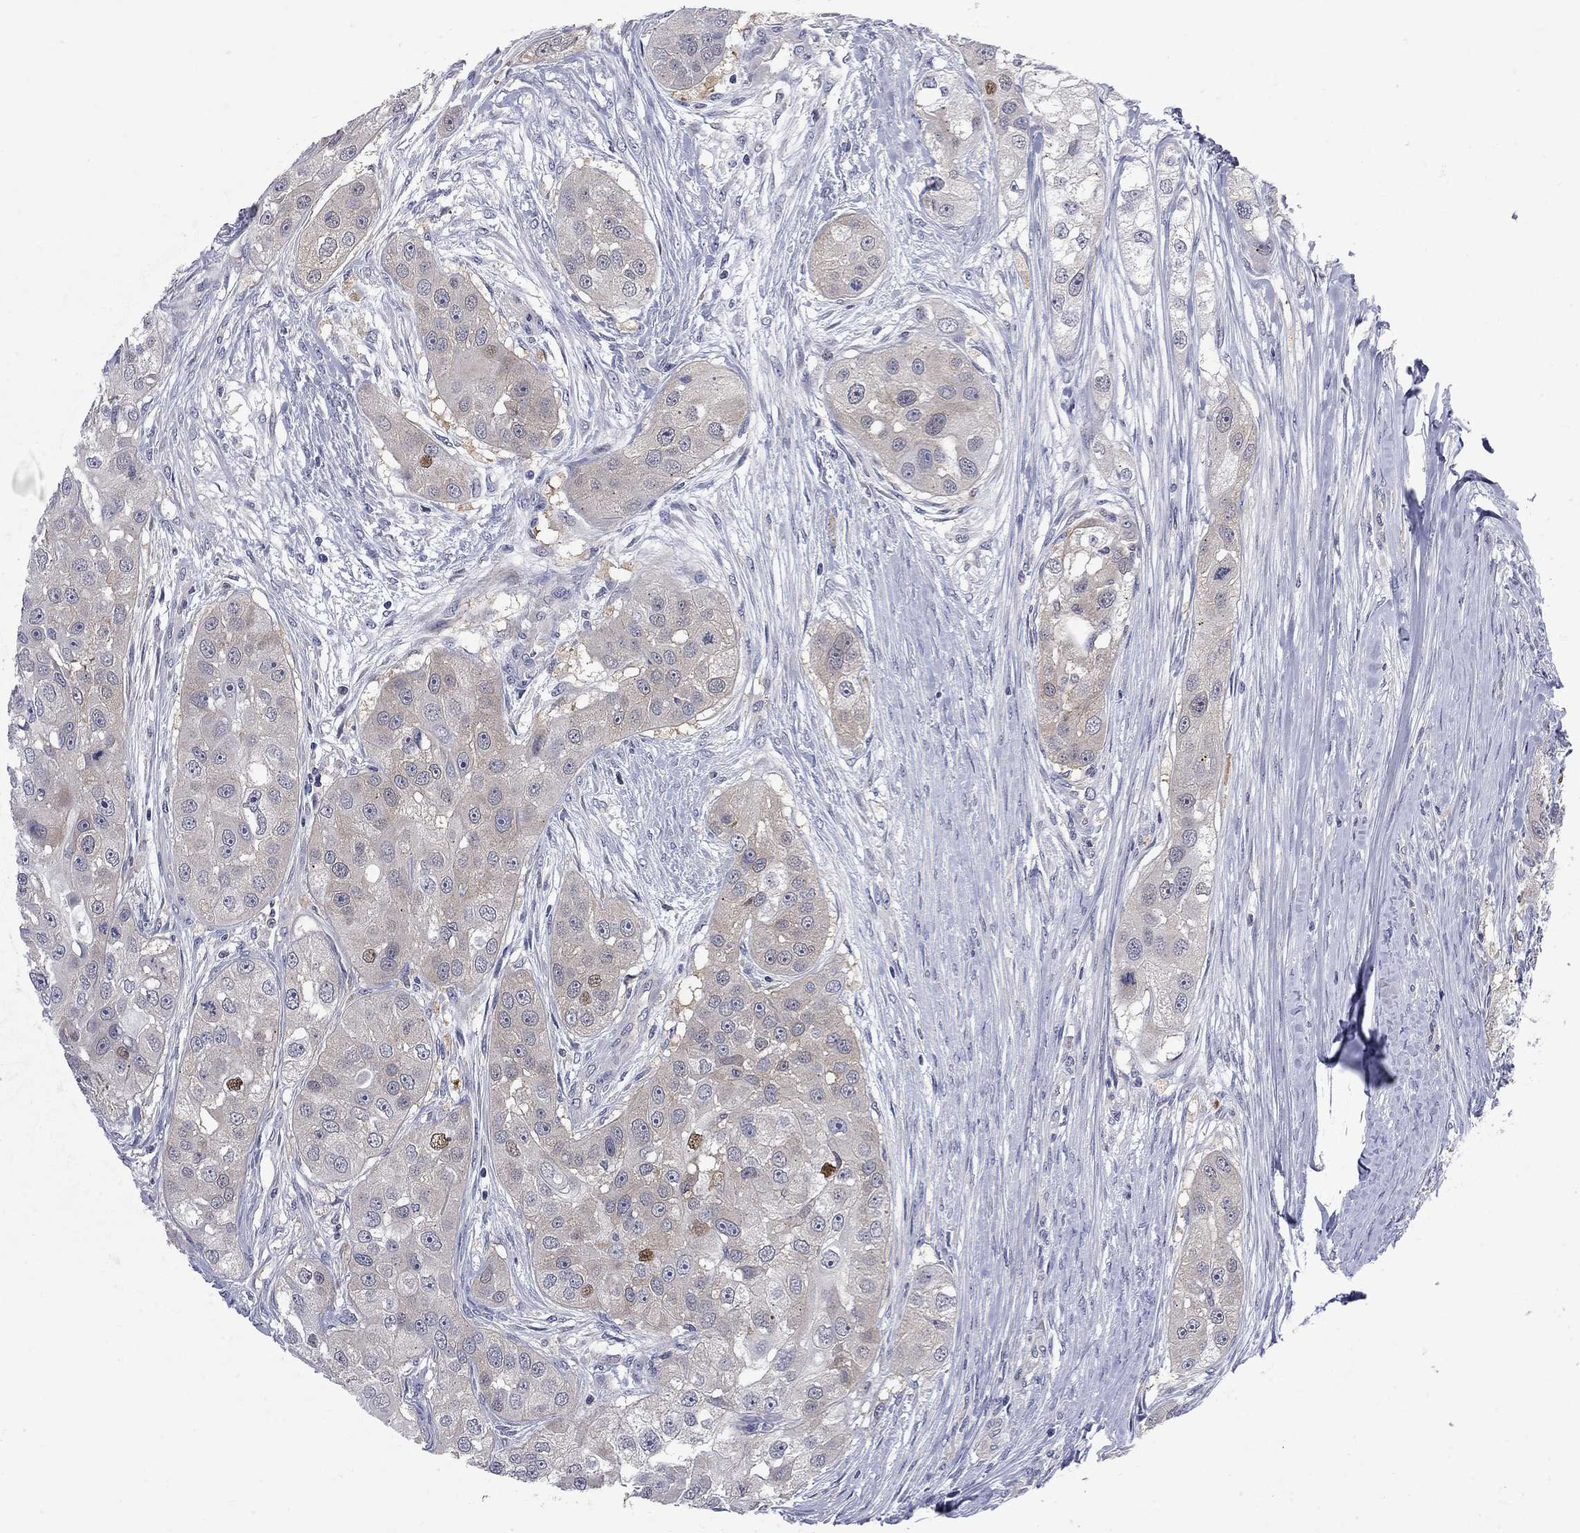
{"staining": {"intensity": "weak", "quantity": "<25%", "location": "cytoplasmic/membranous"}, "tissue": "head and neck cancer", "cell_type": "Tumor cells", "image_type": "cancer", "snomed": [{"axis": "morphology", "description": "Normal tissue, NOS"}, {"axis": "morphology", "description": "Squamous cell carcinoma, NOS"}, {"axis": "topography", "description": "Skeletal muscle"}, {"axis": "topography", "description": "Head-Neck"}], "caption": "Immunohistochemical staining of human head and neck squamous cell carcinoma demonstrates no significant expression in tumor cells. (DAB immunohistochemistry (IHC) with hematoxylin counter stain).", "gene": "GALNT8", "patient": {"sex": "male", "age": 51}}